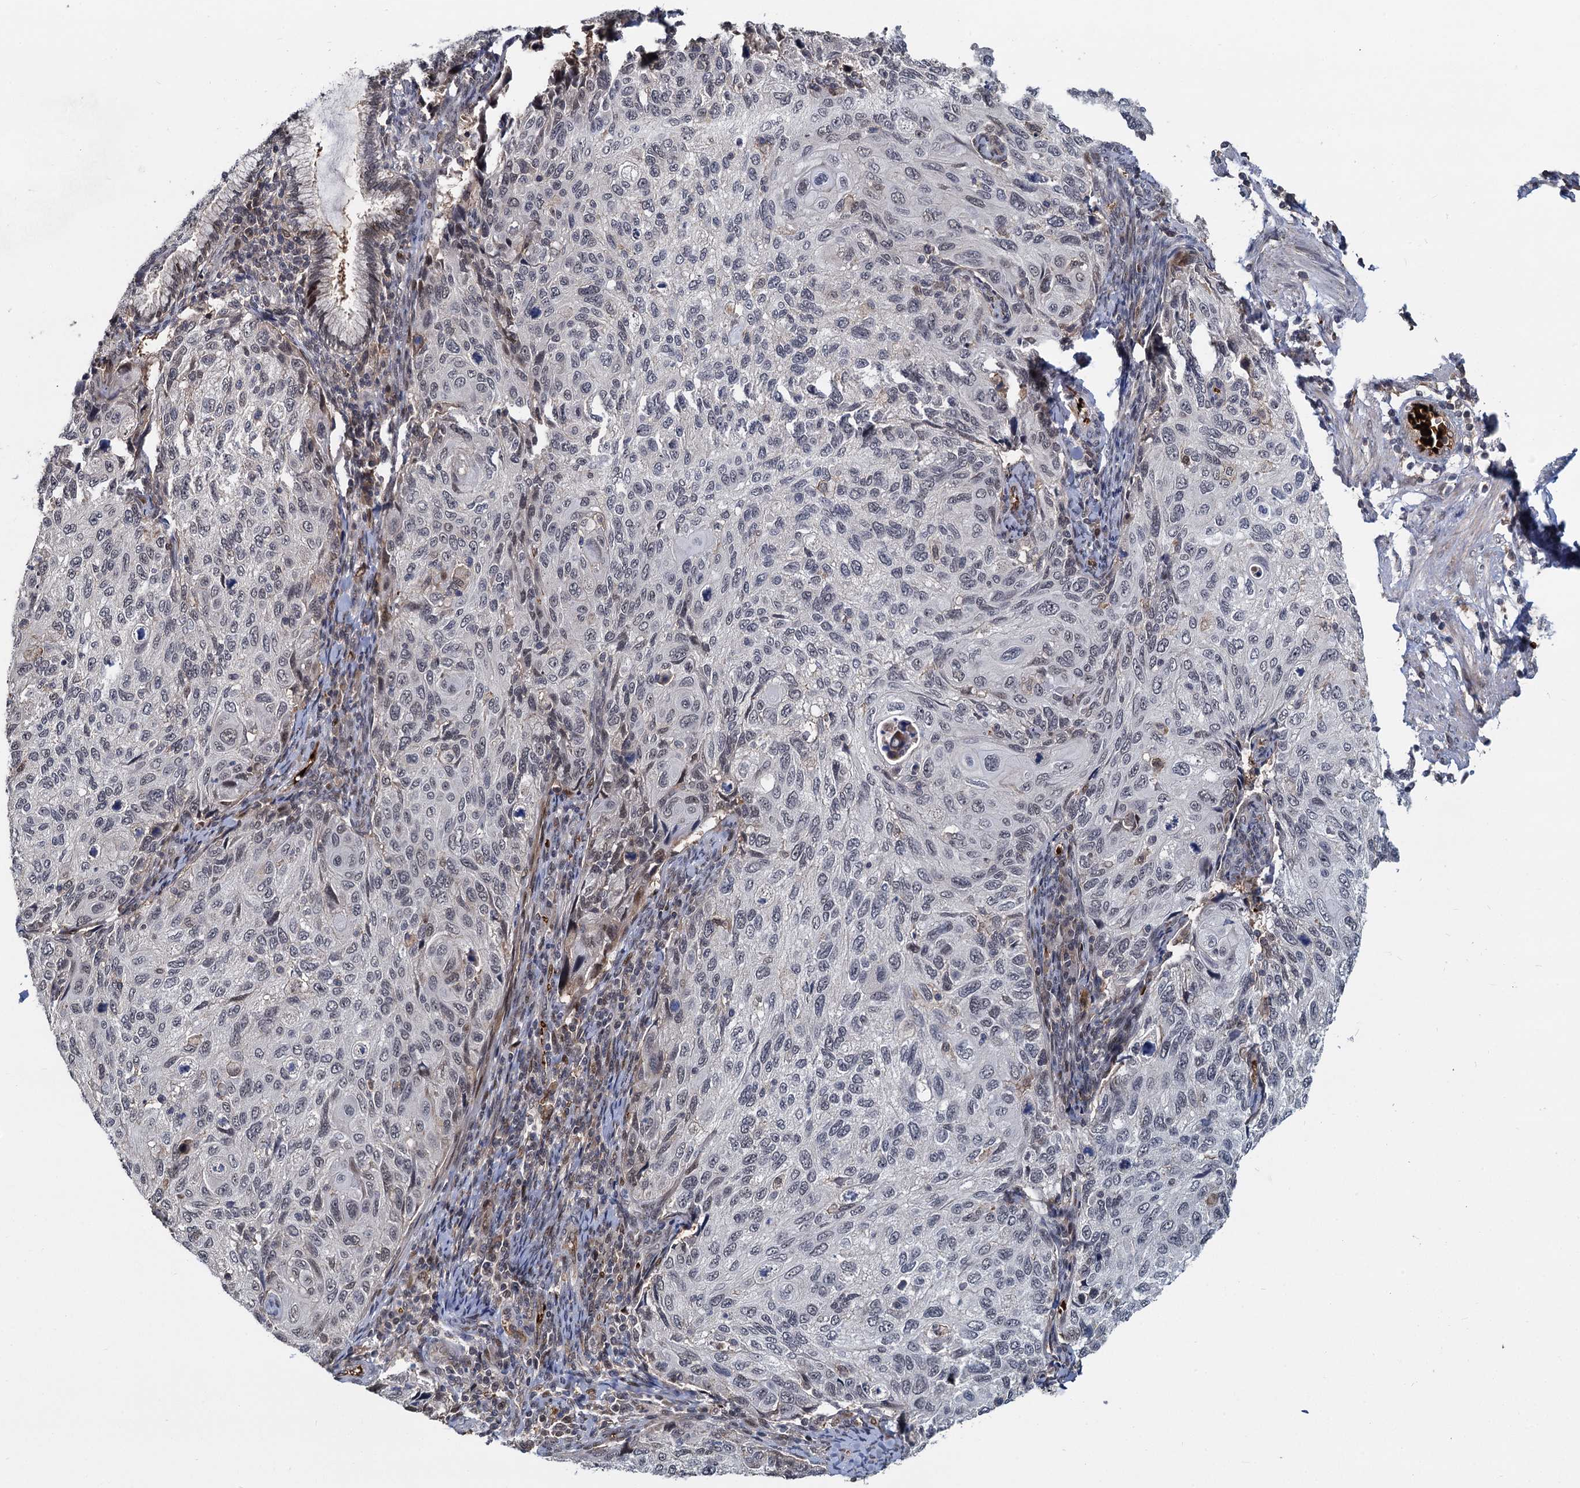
{"staining": {"intensity": "weak", "quantity": "<25%", "location": "nuclear"}, "tissue": "cervical cancer", "cell_type": "Tumor cells", "image_type": "cancer", "snomed": [{"axis": "morphology", "description": "Squamous cell carcinoma, NOS"}, {"axis": "topography", "description": "Cervix"}], "caption": "A high-resolution photomicrograph shows immunohistochemistry (IHC) staining of cervical squamous cell carcinoma, which exhibits no significant expression in tumor cells.", "gene": "FANCI", "patient": {"sex": "female", "age": 70}}